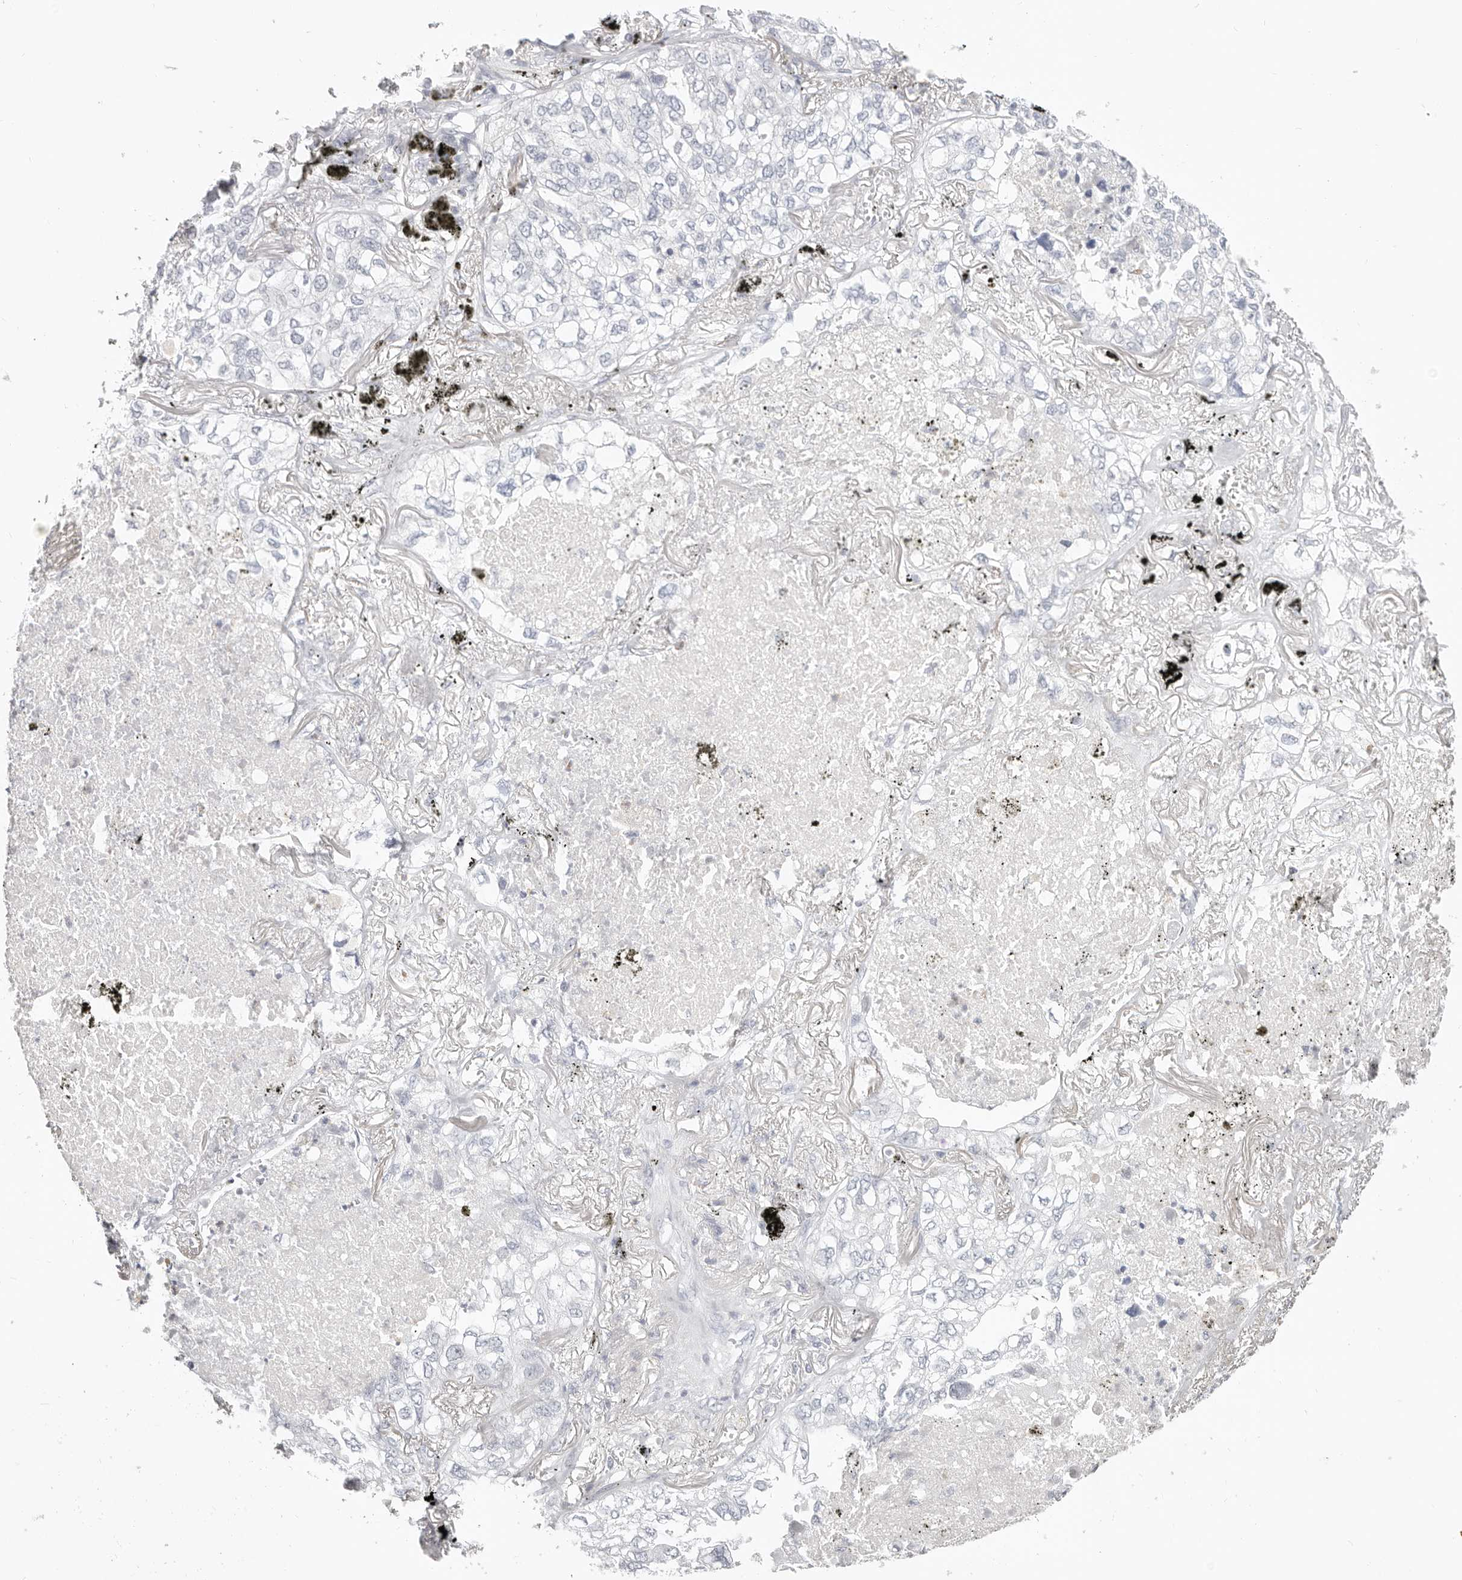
{"staining": {"intensity": "negative", "quantity": "none", "location": "none"}, "tissue": "lung cancer", "cell_type": "Tumor cells", "image_type": "cancer", "snomed": [{"axis": "morphology", "description": "Adenocarcinoma, NOS"}, {"axis": "topography", "description": "Lung"}], "caption": "Immunohistochemistry (IHC) histopathology image of human lung cancer stained for a protein (brown), which shows no staining in tumor cells.", "gene": "ASCL1", "patient": {"sex": "male", "age": 65}}